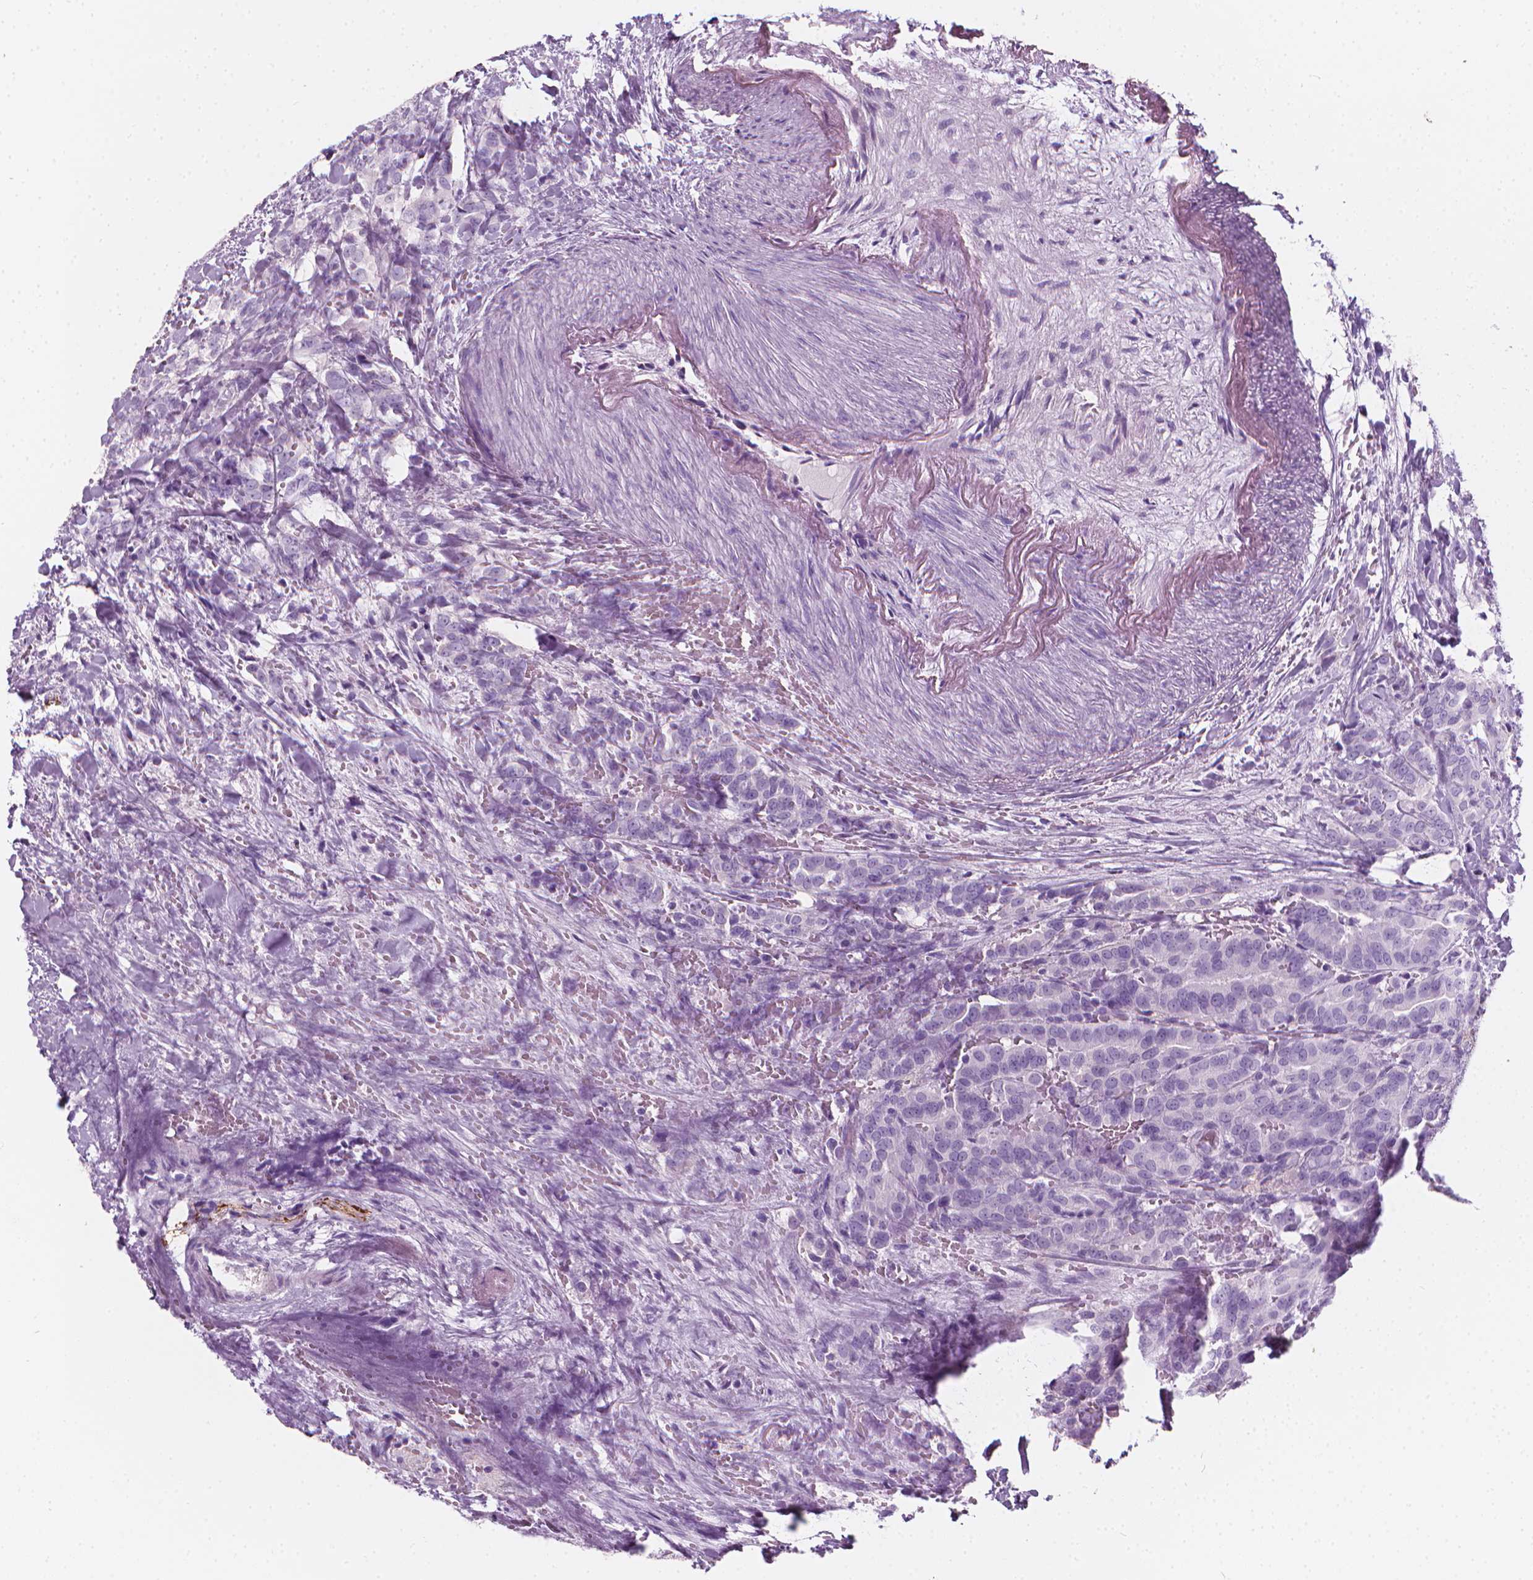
{"staining": {"intensity": "negative", "quantity": "none", "location": "none"}, "tissue": "thyroid cancer", "cell_type": "Tumor cells", "image_type": "cancer", "snomed": [{"axis": "morphology", "description": "Papillary adenocarcinoma, NOS"}, {"axis": "topography", "description": "Thyroid gland"}], "caption": "A high-resolution photomicrograph shows immunohistochemistry staining of thyroid cancer (papillary adenocarcinoma), which reveals no significant staining in tumor cells.", "gene": "SCG3", "patient": {"sex": "male", "age": 61}}